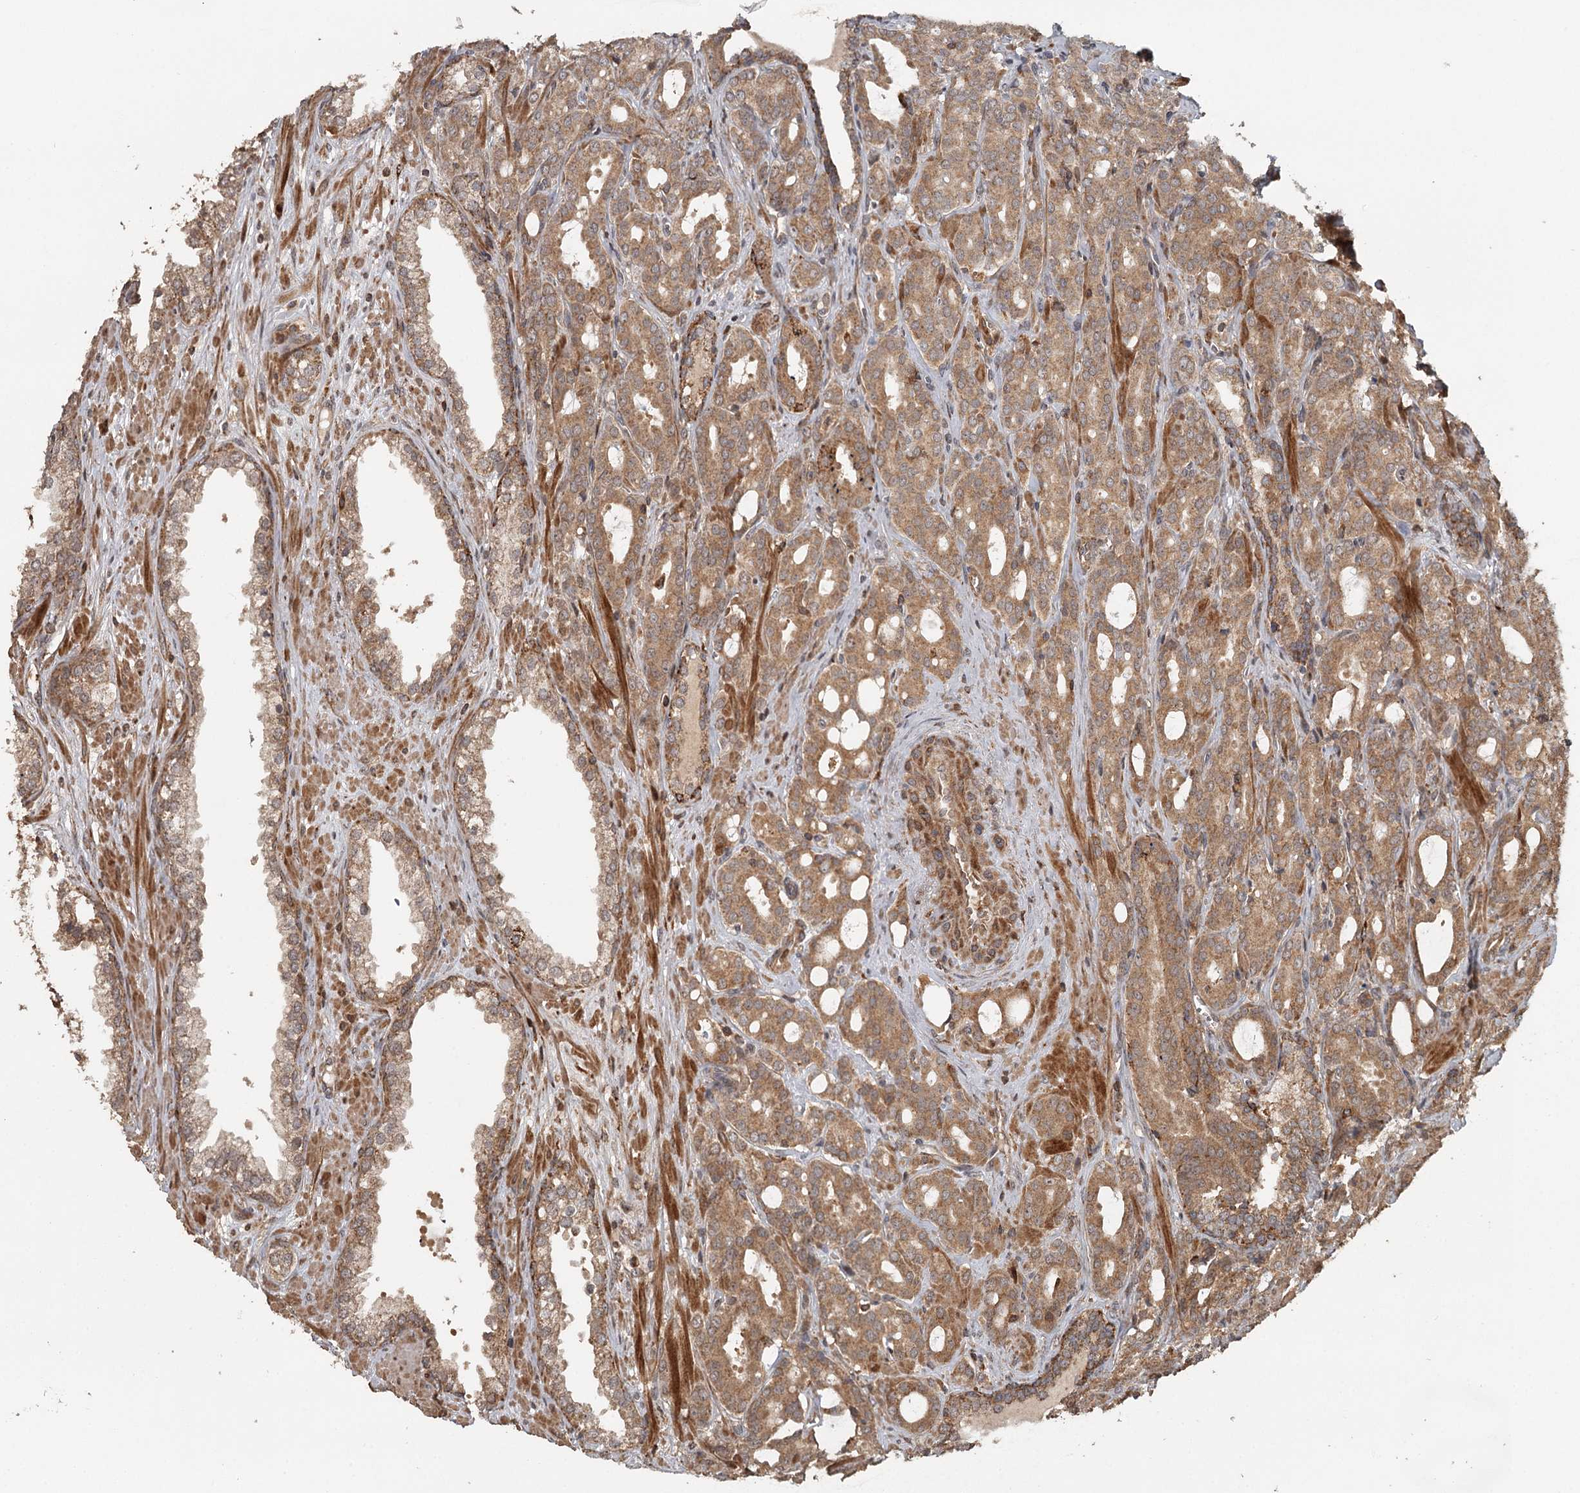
{"staining": {"intensity": "moderate", "quantity": ">75%", "location": "cytoplasmic/membranous"}, "tissue": "prostate cancer", "cell_type": "Tumor cells", "image_type": "cancer", "snomed": [{"axis": "morphology", "description": "Adenocarcinoma, High grade"}, {"axis": "topography", "description": "Prostate"}], "caption": "A micrograph of prostate cancer (high-grade adenocarcinoma) stained for a protein exhibits moderate cytoplasmic/membranous brown staining in tumor cells.", "gene": "FAXC", "patient": {"sex": "male", "age": 72}}